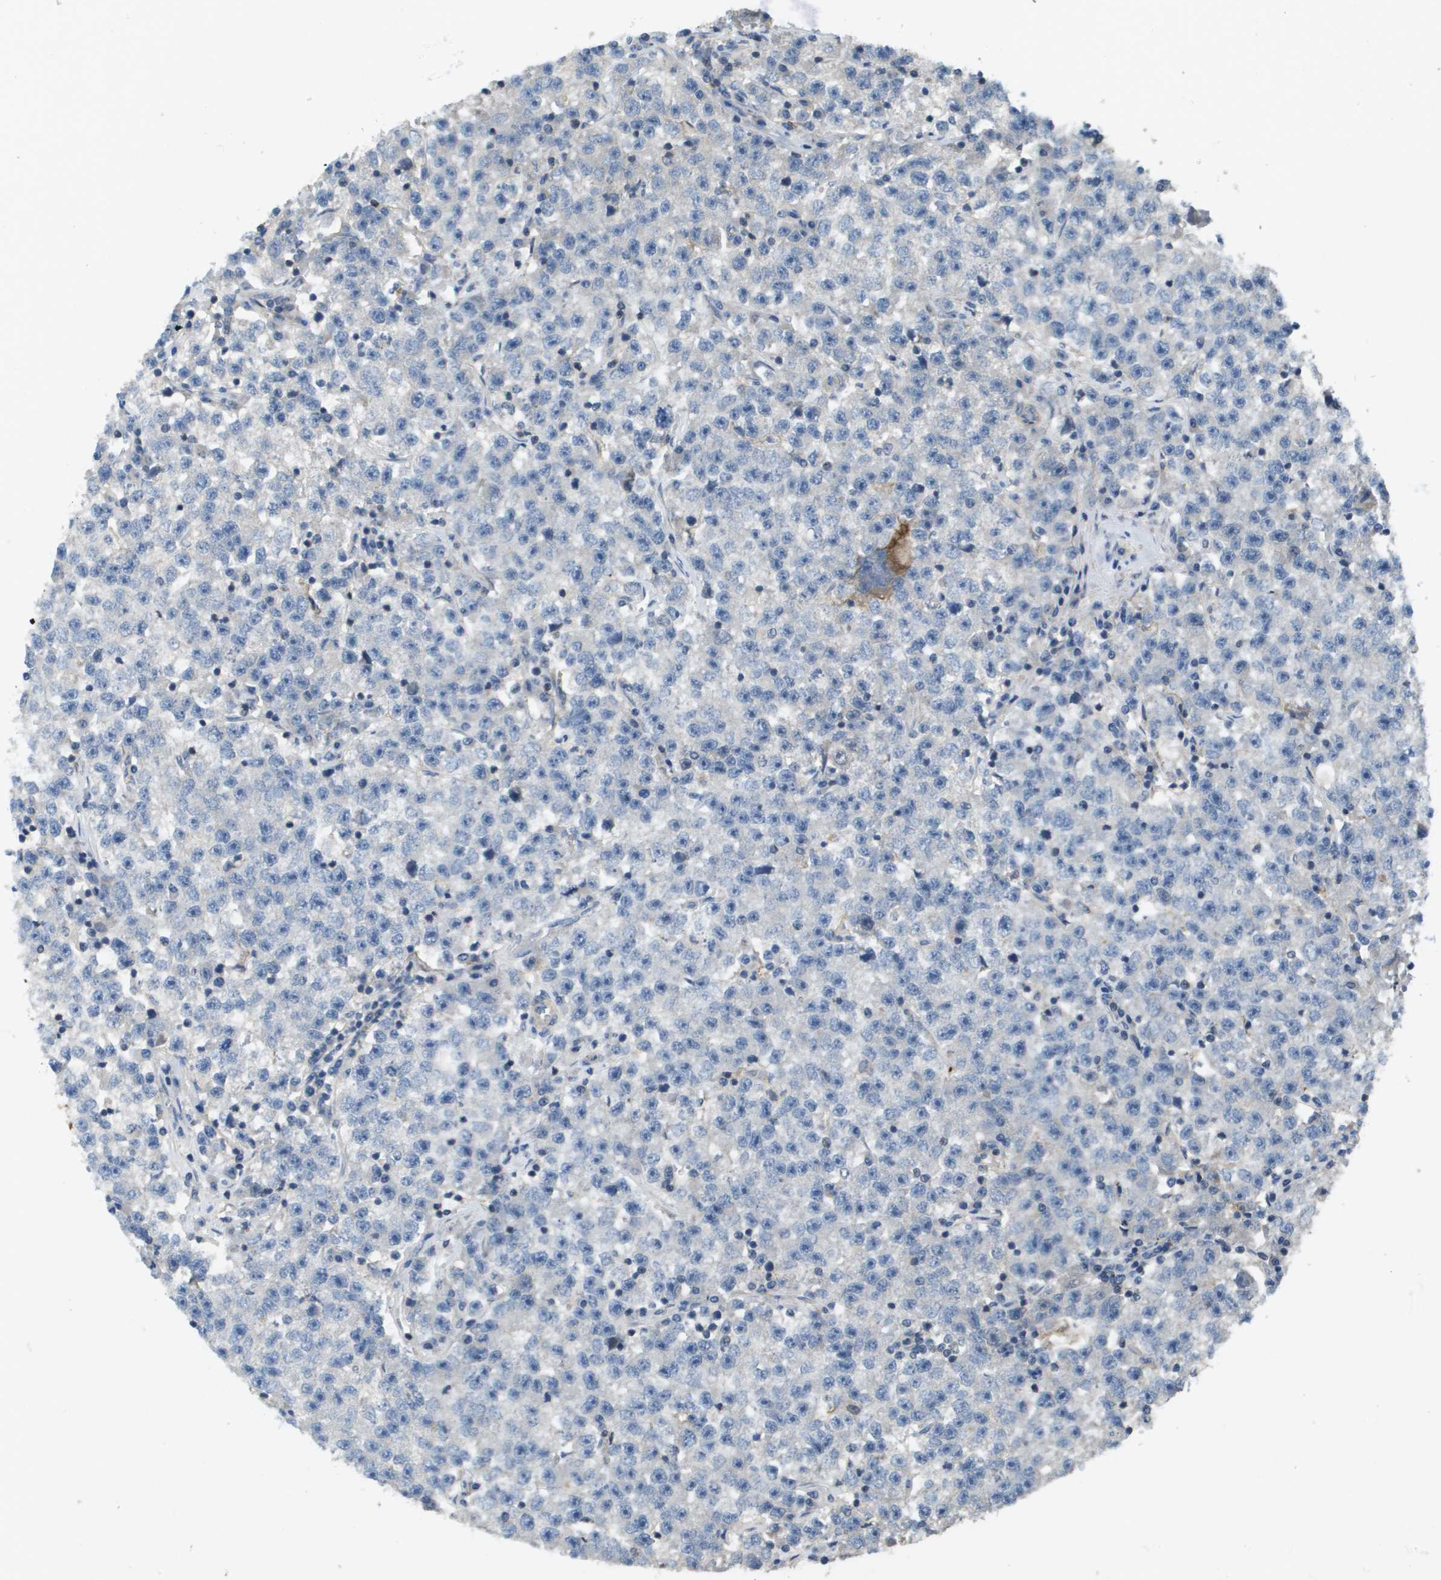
{"staining": {"intensity": "negative", "quantity": "none", "location": "none"}, "tissue": "testis cancer", "cell_type": "Tumor cells", "image_type": "cancer", "snomed": [{"axis": "morphology", "description": "Seminoma, NOS"}, {"axis": "topography", "description": "Testis"}], "caption": "Human testis seminoma stained for a protein using immunohistochemistry demonstrates no staining in tumor cells.", "gene": "KRT23", "patient": {"sex": "male", "age": 22}}